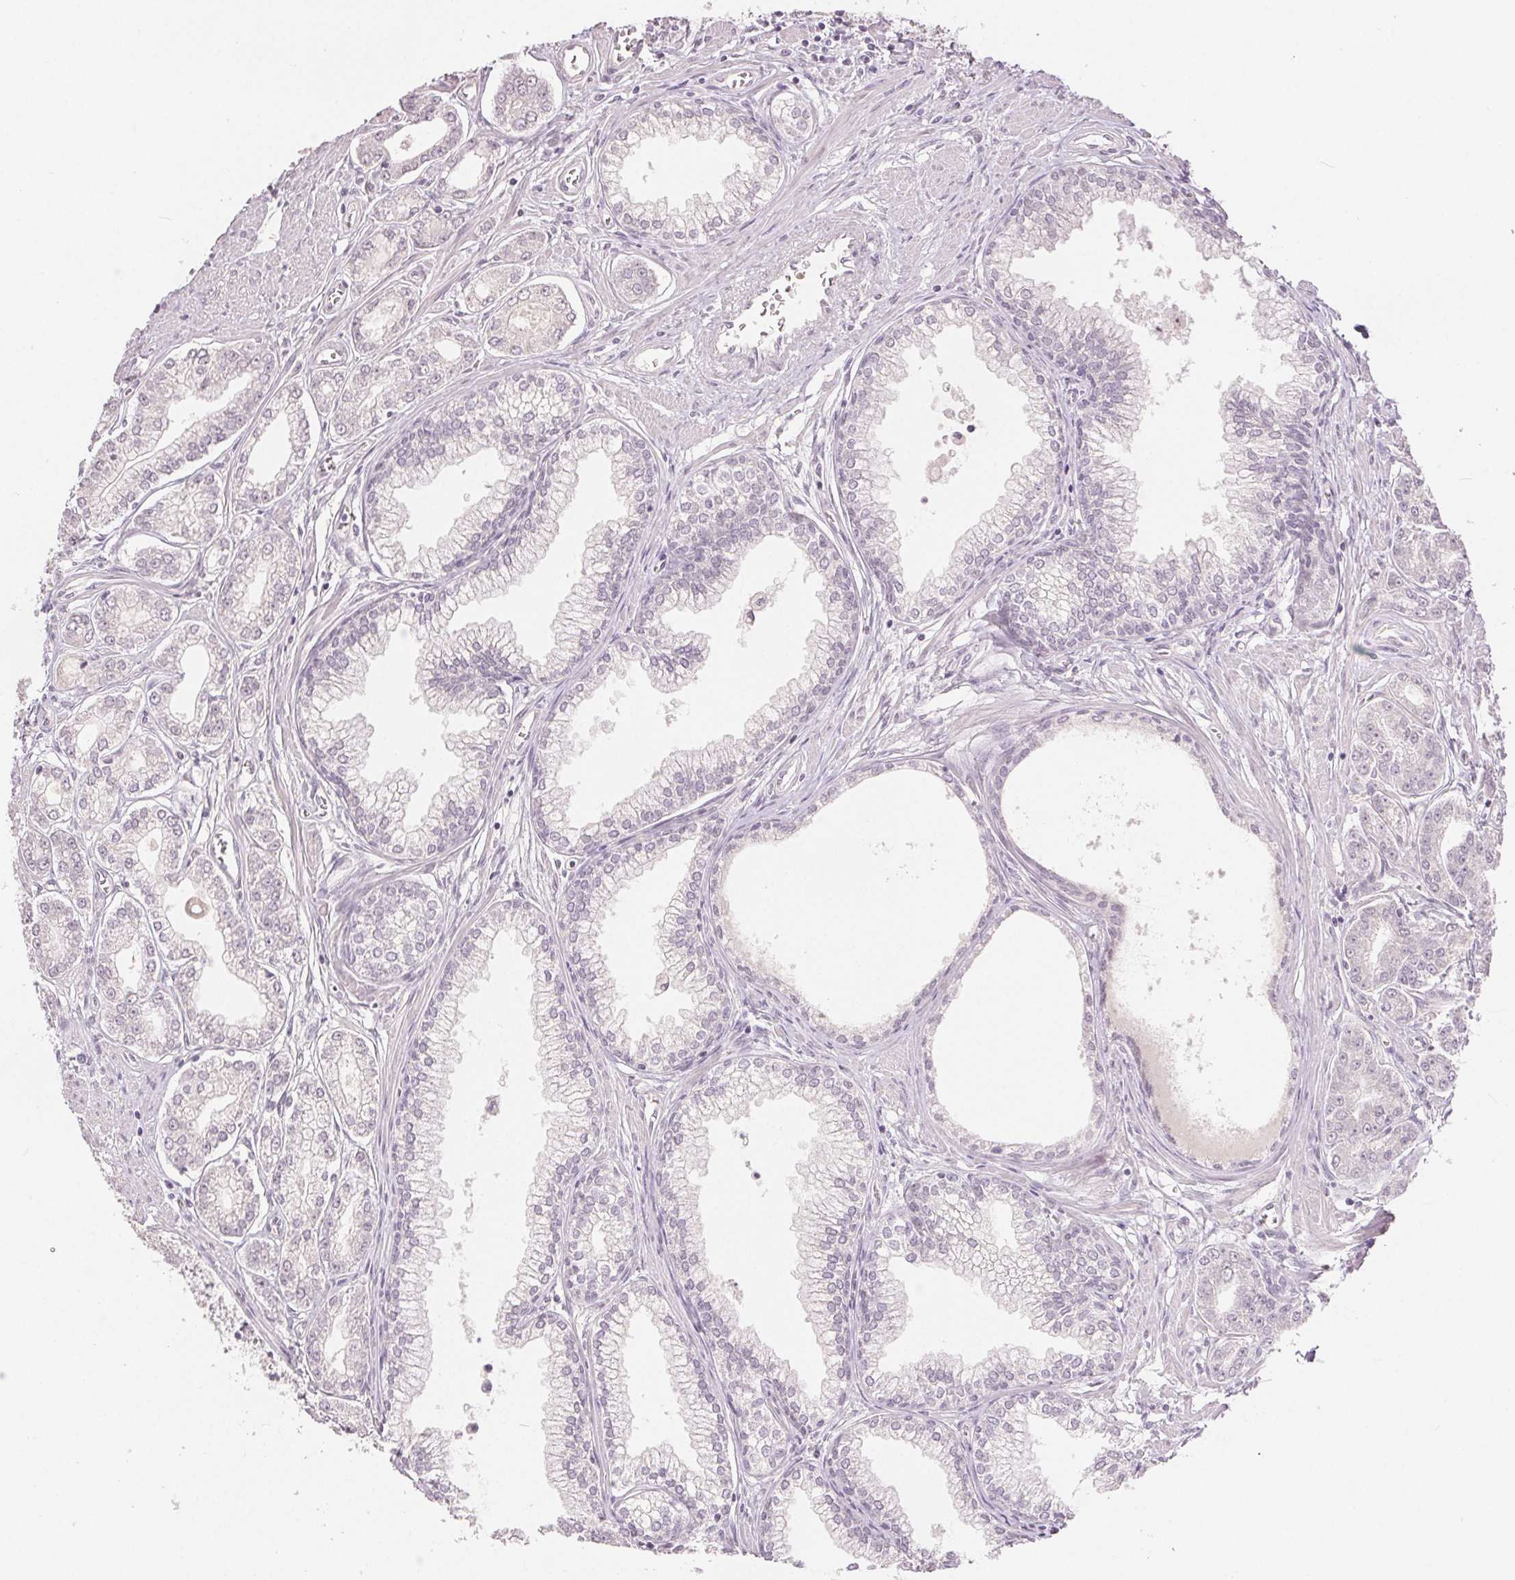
{"staining": {"intensity": "negative", "quantity": "none", "location": "none"}, "tissue": "prostate cancer", "cell_type": "Tumor cells", "image_type": "cancer", "snomed": [{"axis": "morphology", "description": "Adenocarcinoma, NOS"}, {"axis": "topography", "description": "Prostate"}], "caption": "Prostate cancer was stained to show a protein in brown. There is no significant expression in tumor cells.", "gene": "SLC27A5", "patient": {"sex": "male", "age": 71}}